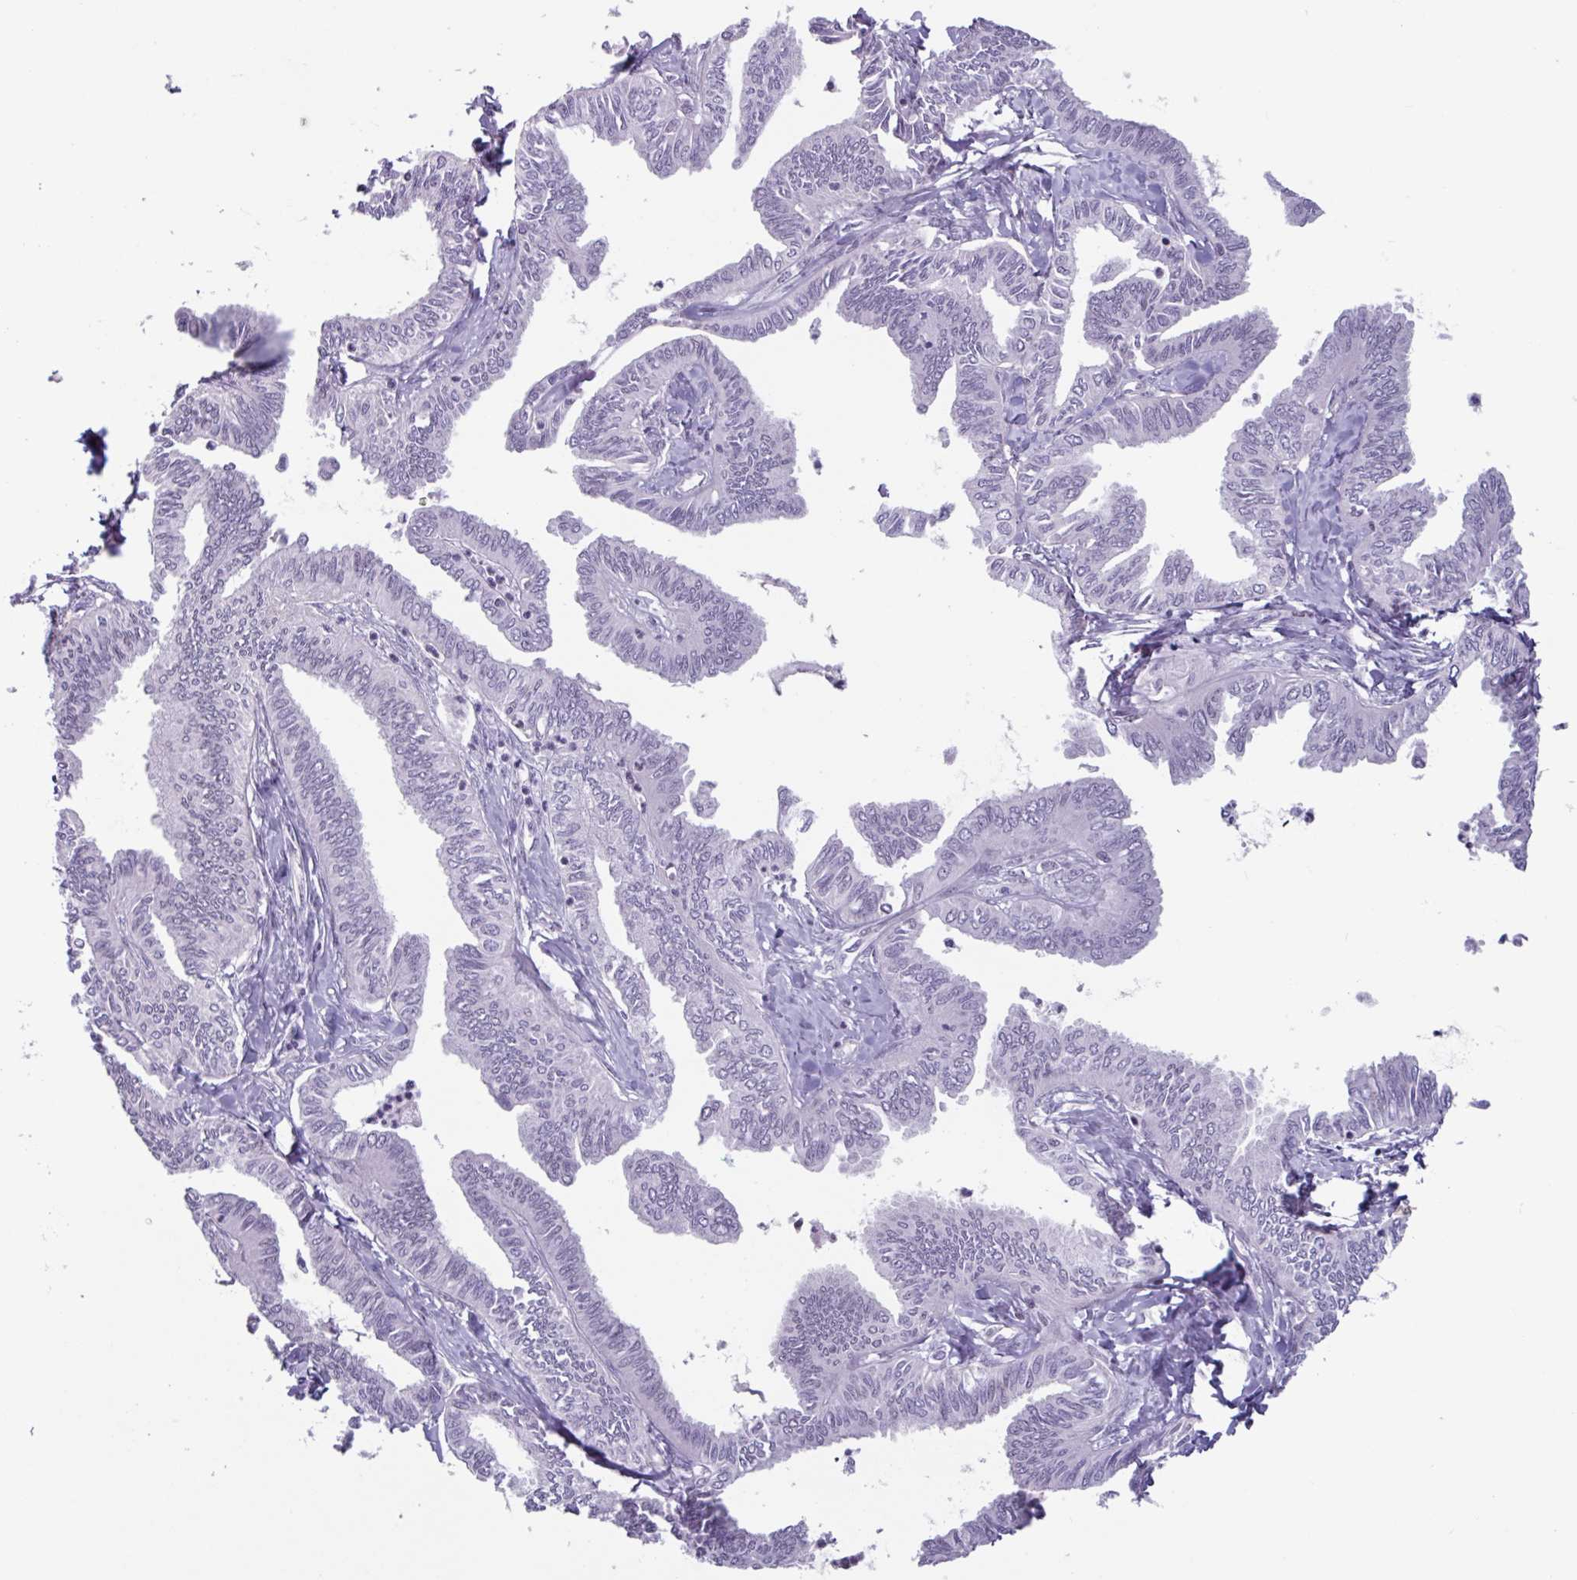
{"staining": {"intensity": "negative", "quantity": "none", "location": "none"}, "tissue": "ovarian cancer", "cell_type": "Tumor cells", "image_type": "cancer", "snomed": [{"axis": "morphology", "description": "Carcinoma, endometroid"}, {"axis": "topography", "description": "Ovary"}], "caption": "A histopathology image of ovarian cancer stained for a protein shows no brown staining in tumor cells.", "gene": "ZNF575", "patient": {"sex": "female", "age": 70}}